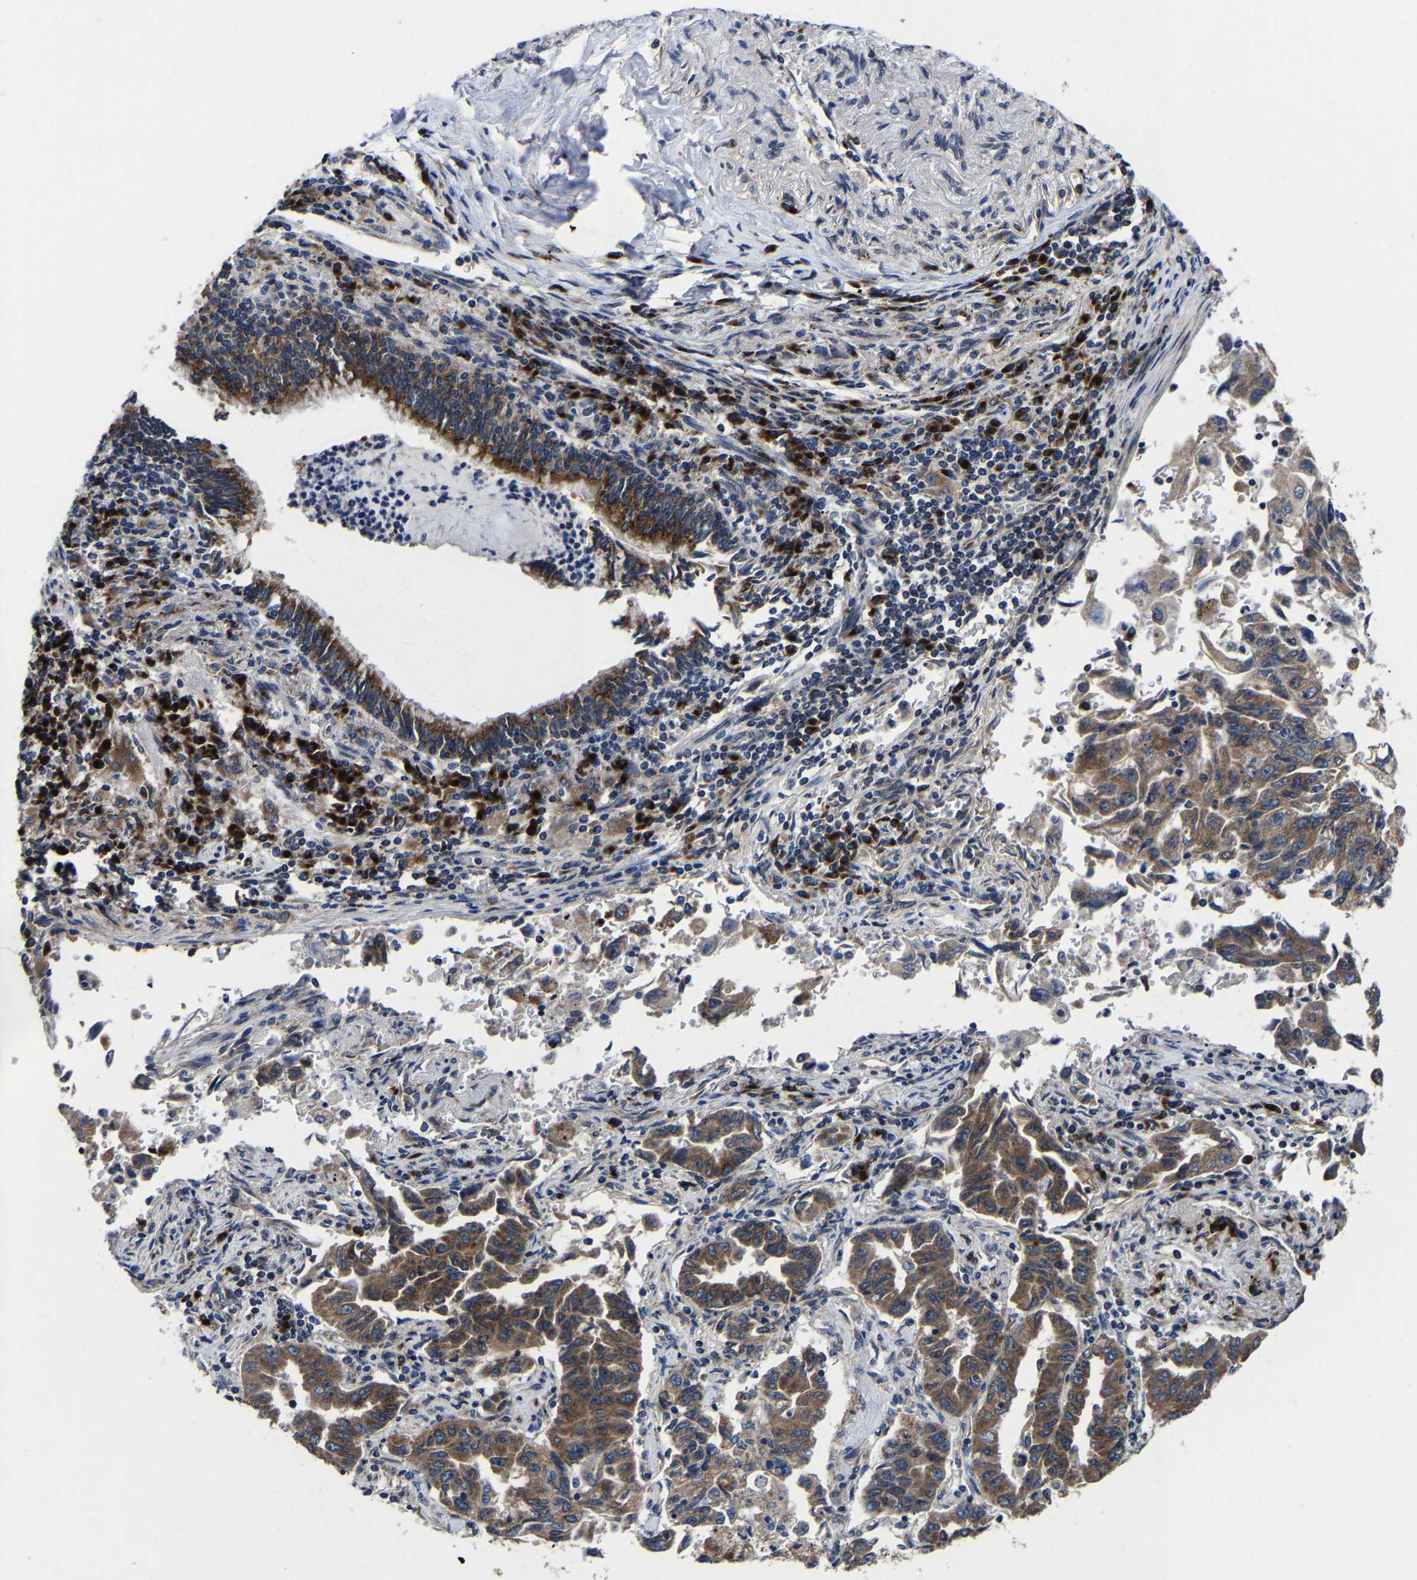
{"staining": {"intensity": "moderate", "quantity": ">75%", "location": "cytoplasmic/membranous"}, "tissue": "lung cancer", "cell_type": "Tumor cells", "image_type": "cancer", "snomed": [{"axis": "morphology", "description": "Adenocarcinoma, NOS"}, {"axis": "topography", "description": "Lung"}], "caption": "Lung cancer (adenocarcinoma) tissue shows moderate cytoplasmic/membranous expression in about >75% of tumor cells, visualized by immunohistochemistry.", "gene": "EBAG9", "patient": {"sex": "female", "age": 51}}